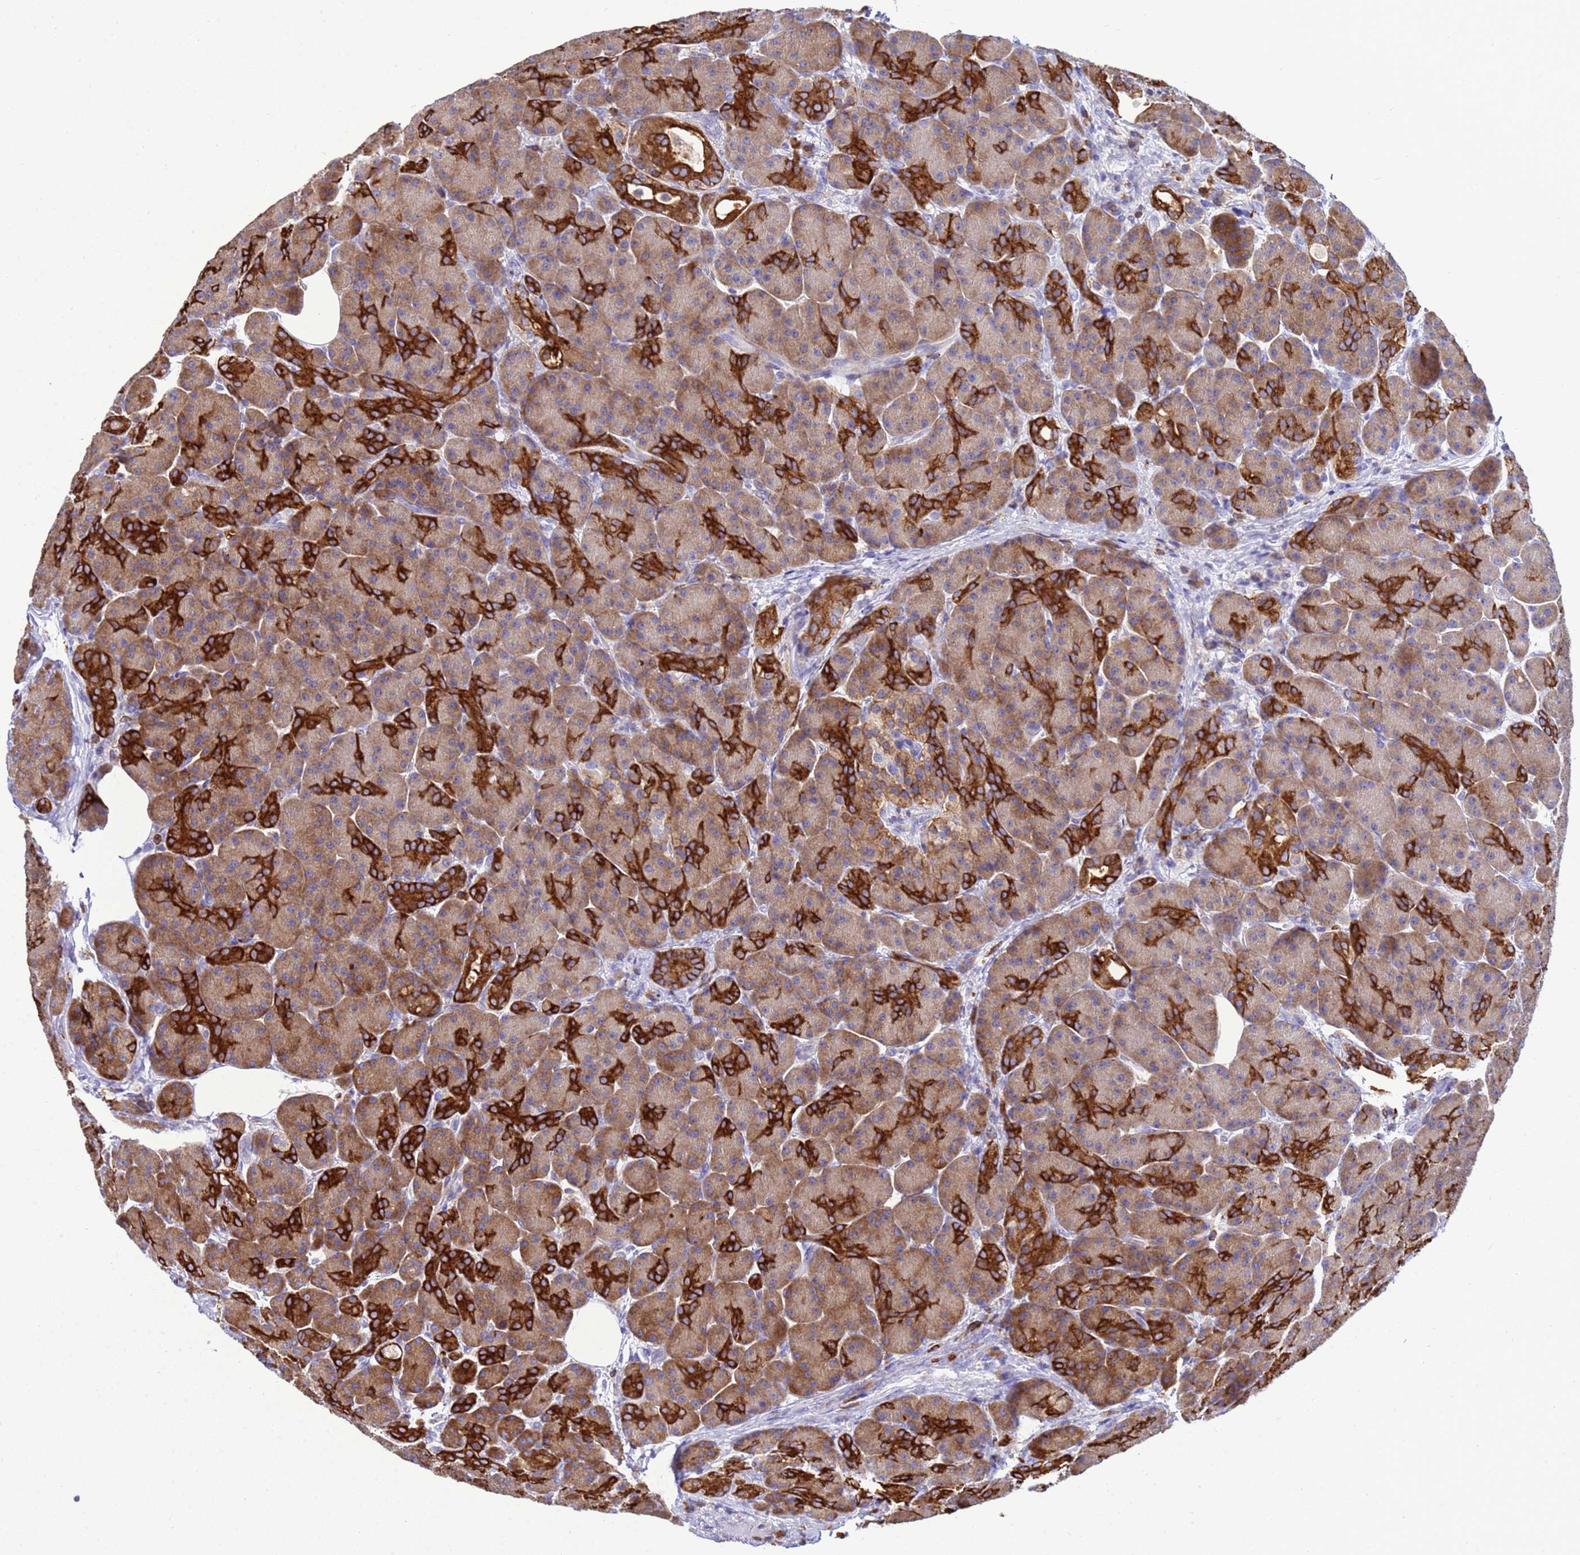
{"staining": {"intensity": "strong", "quantity": "25%-75%", "location": "cytoplasmic/membranous"}, "tissue": "pancreas", "cell_type": "Exocrine glandular cells", "image_type": "normal", "snomed": [{"axis": "morphology", "description": "Normal tissue, NOS"}, {"axis": "topography", "description": "Pancreas"}], "caption": "A brown stain shows strong cytoplasmic/membranous staining of a protein in exocrine glandular cells of unremarkable pancreas. (brown staining indicates protein expression, while blue staining denotes nuclei).", "gene": "EZR", "patient": {"sex": "male", "age": 63}}